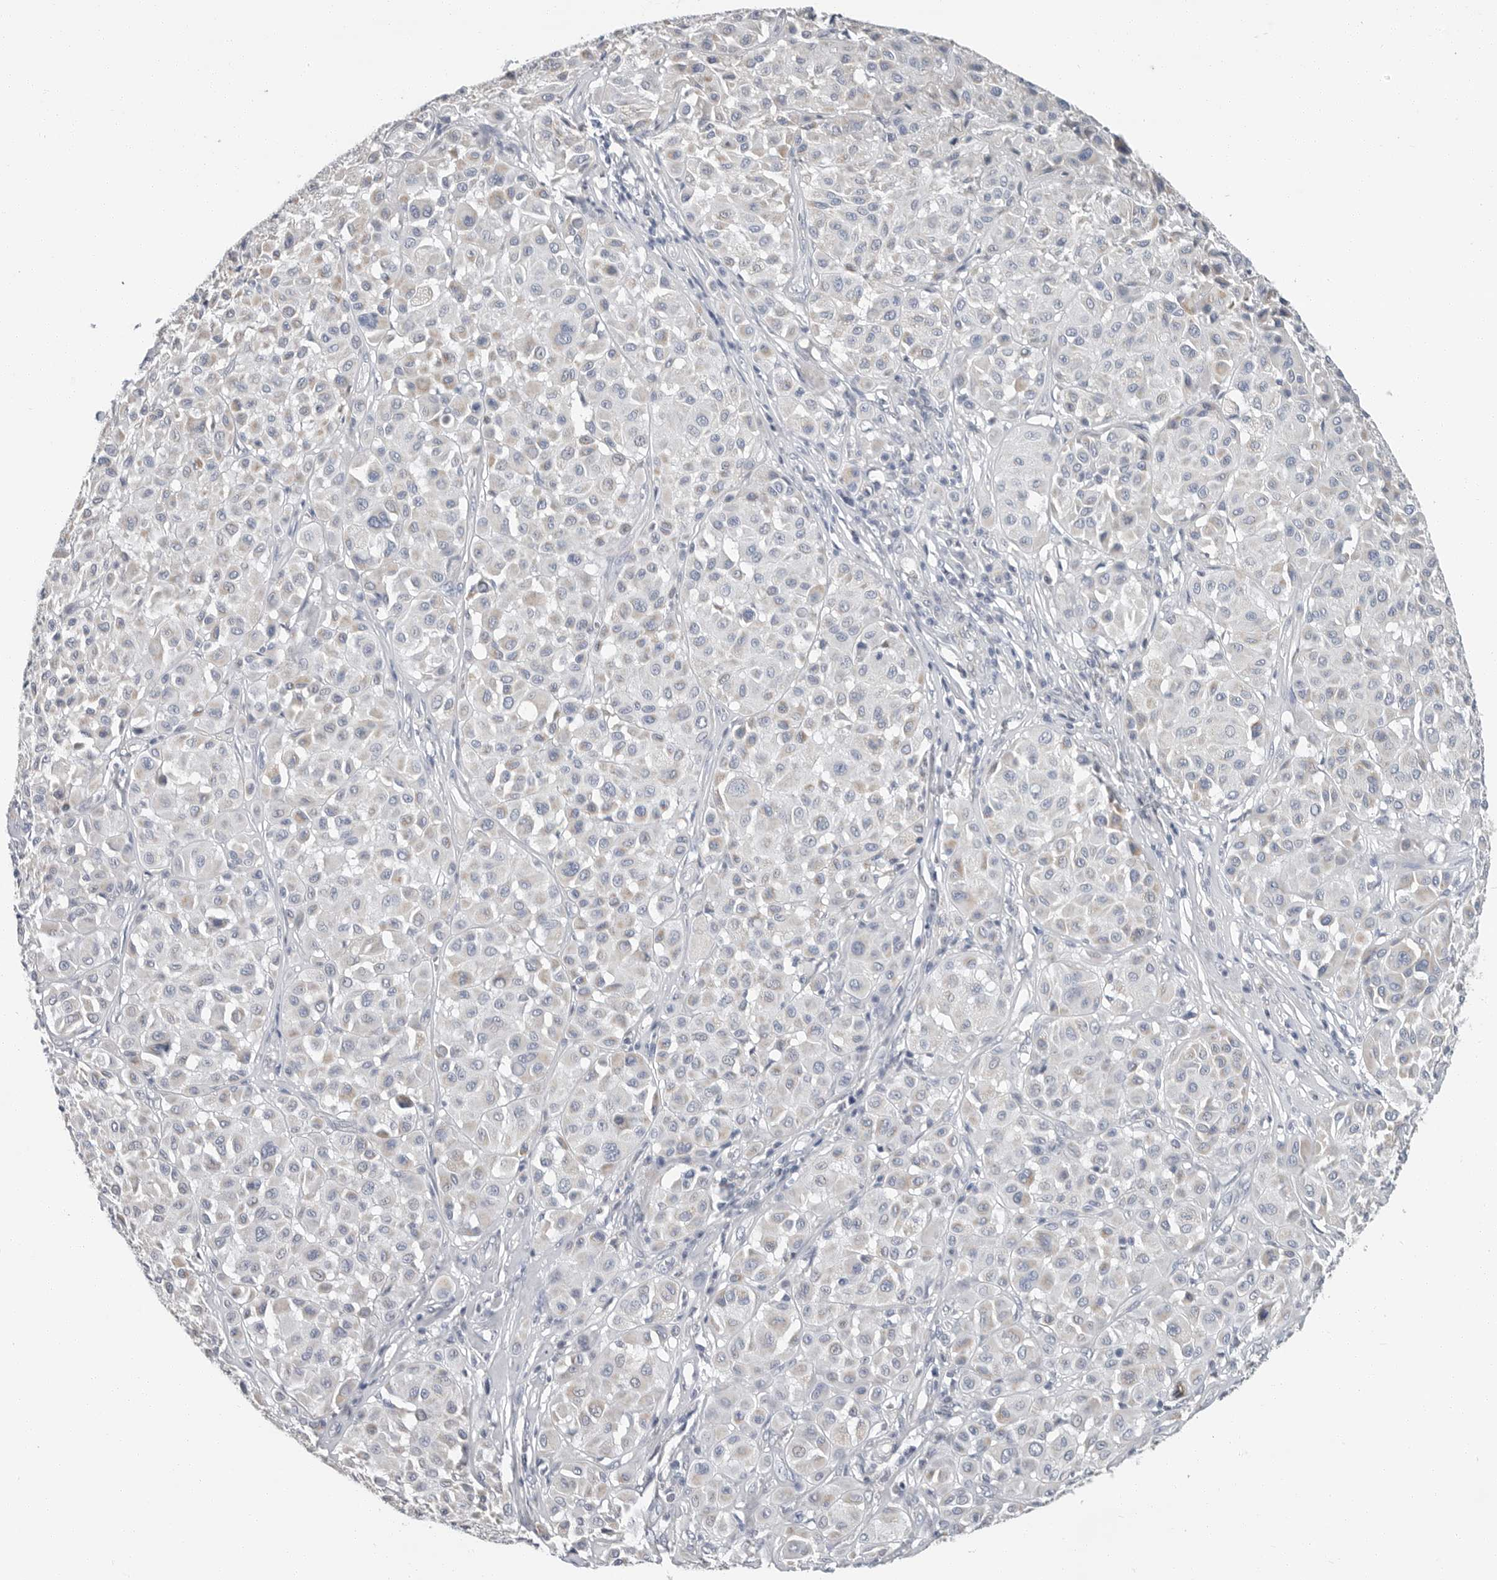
{"staining": {"intensity": "negative", "quantity": "none", "location": "none"}, "tissue": "melanoma", "cell_type": "Tumor cells", "image_type": "cancer", "snomed": [{"axis": "morphology", "description": "Malignant melanoma, Metastatic site"}, {"axis": "topography", "description": "Soft tissue"}], "caption": "Immunohistochemistry micrograph of neoplastic tissue: human malignant melanoma (metastatic site) stained with DAB demonstrates no significant protein expression in tumor cells. (DAB IHC with hematoxylin counter stain).", "gene": "PLN", "patient": {"sex": "male", "age": 41}}